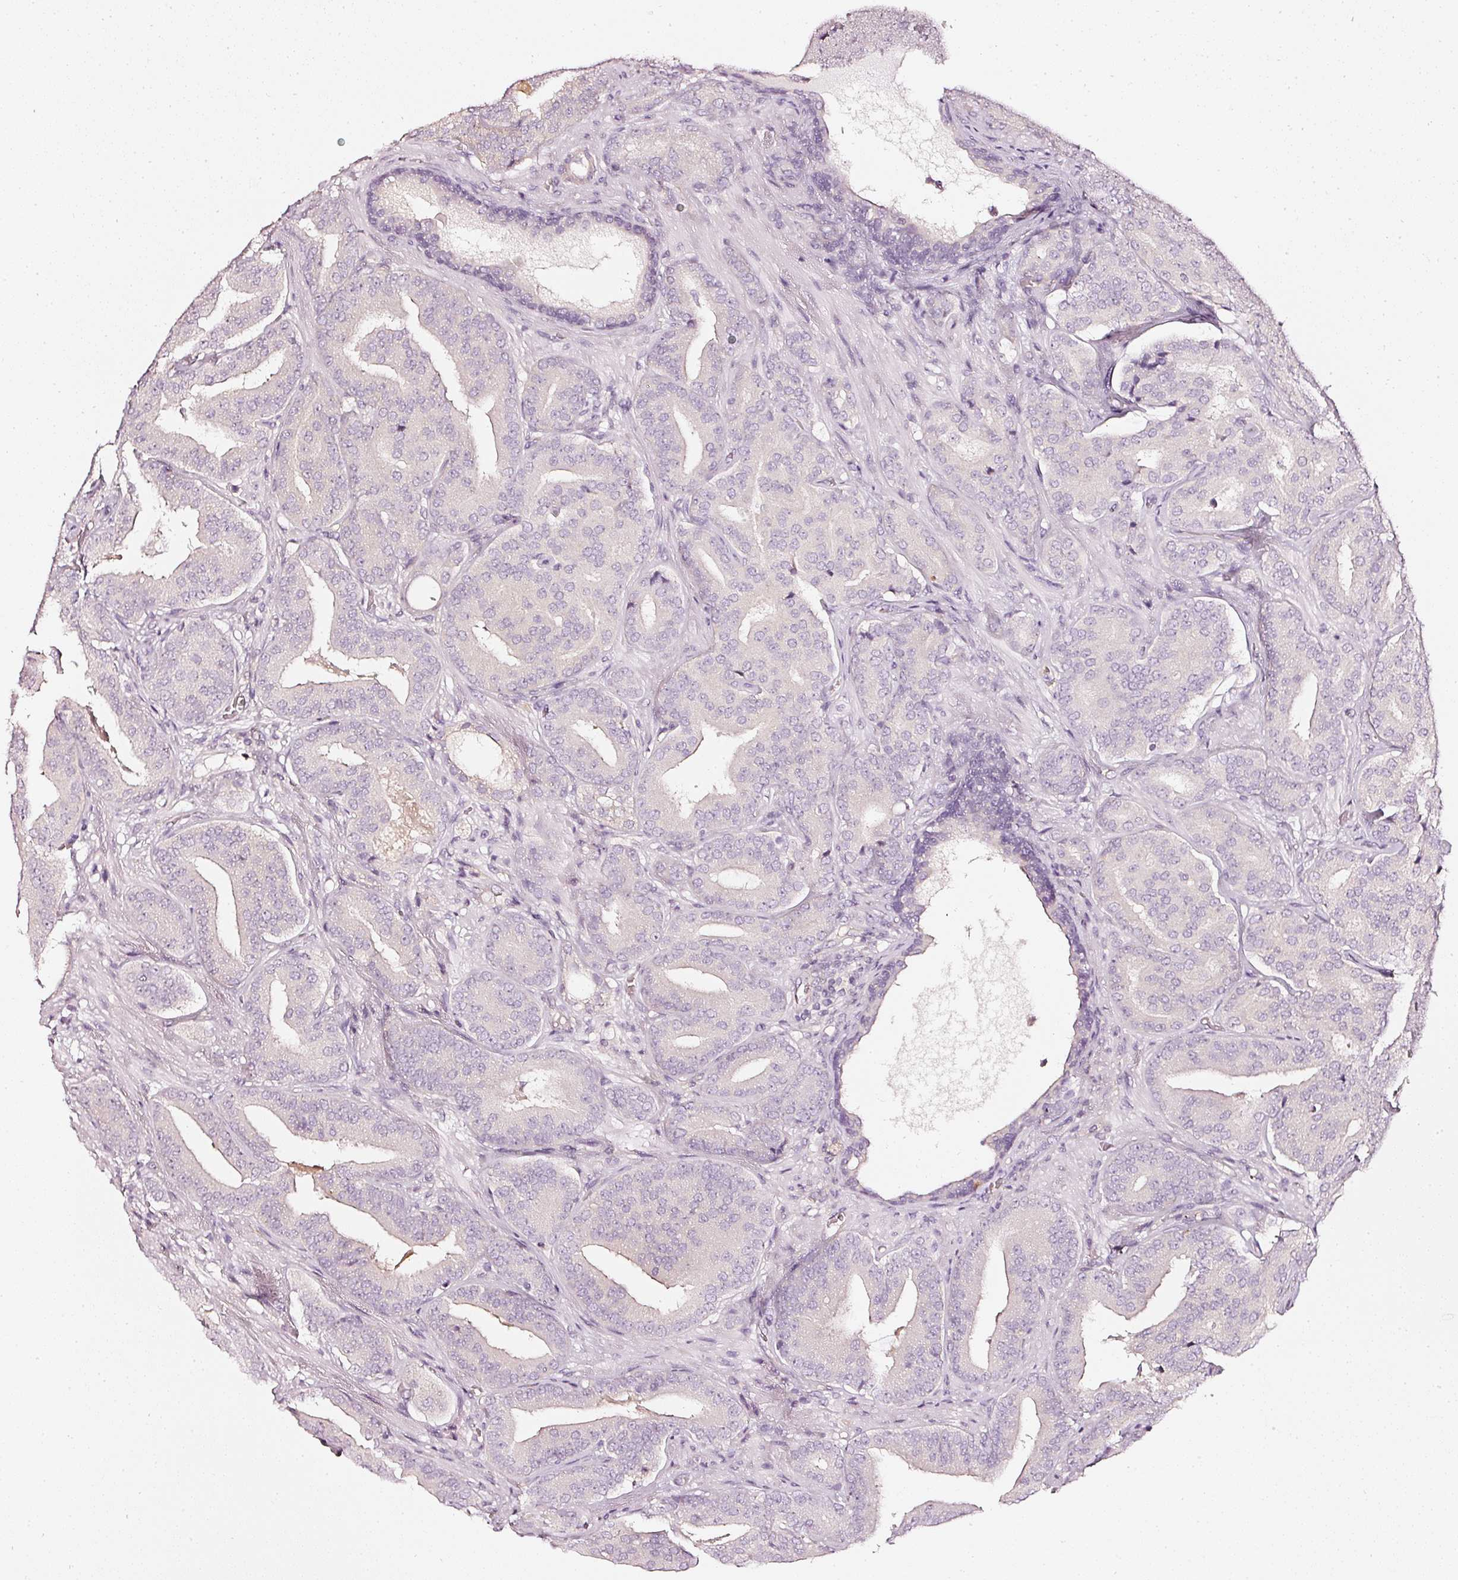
{"staining": {"intensity": "negative", "quantity": "none", "location": "none"}, "tissue": "prostate cancer", "cell_type": "Tumor cells", "image_type": "cancer", "snomed": [{"axis": "morphology", "description": "Adenocarcinoma, High grade"}, {"axis": "topography", "description": "Prostate"}], "caption": "High-grade adenocarcinoma (prostate) was stained to show a protein in brown. There is no significant staining in tumor cells.", "gene": "CNP", "patient": {"sex": "male", "age": 63}}